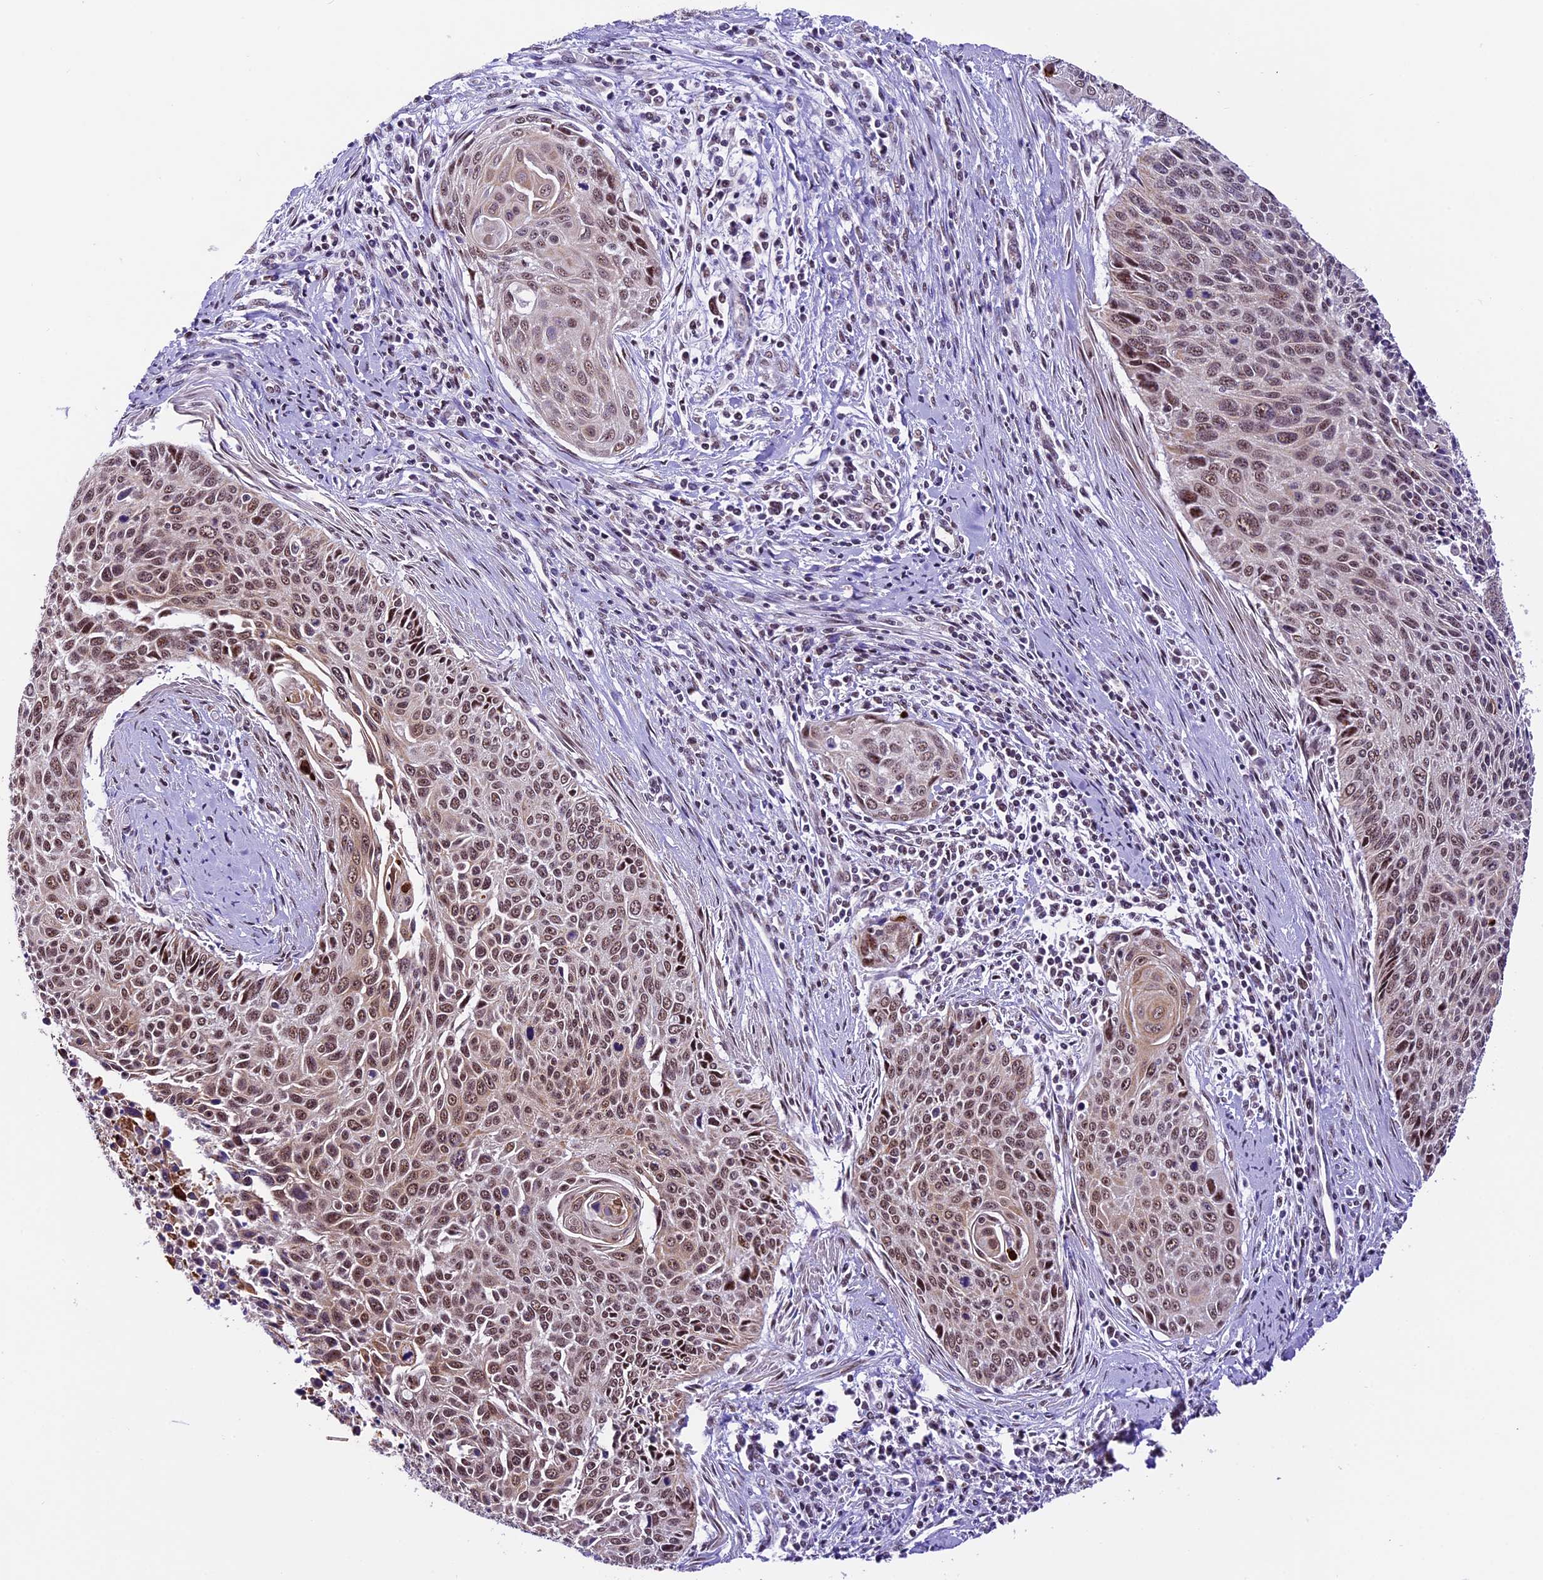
{"staining": {"intensity": "moderate", "quantity": ">75%", "location": "nuclear"}, "tissue": "cervical cancer", "cell_type": "Tumor cells", "image_type": "cancer", "snomed": [{"axis": "morphology", "description": "Squamous cell carcinoma, NOS"}, {"axis": "topography", "description": "Cervix"}], "caption": "Moderate nuclear expression for a protein is identified in approximately >75% of tumor cells of cervical squamous cell carcinoma using IHC.", "gene": "CARS2", "patient": {"sex": "female", "age": 55}}